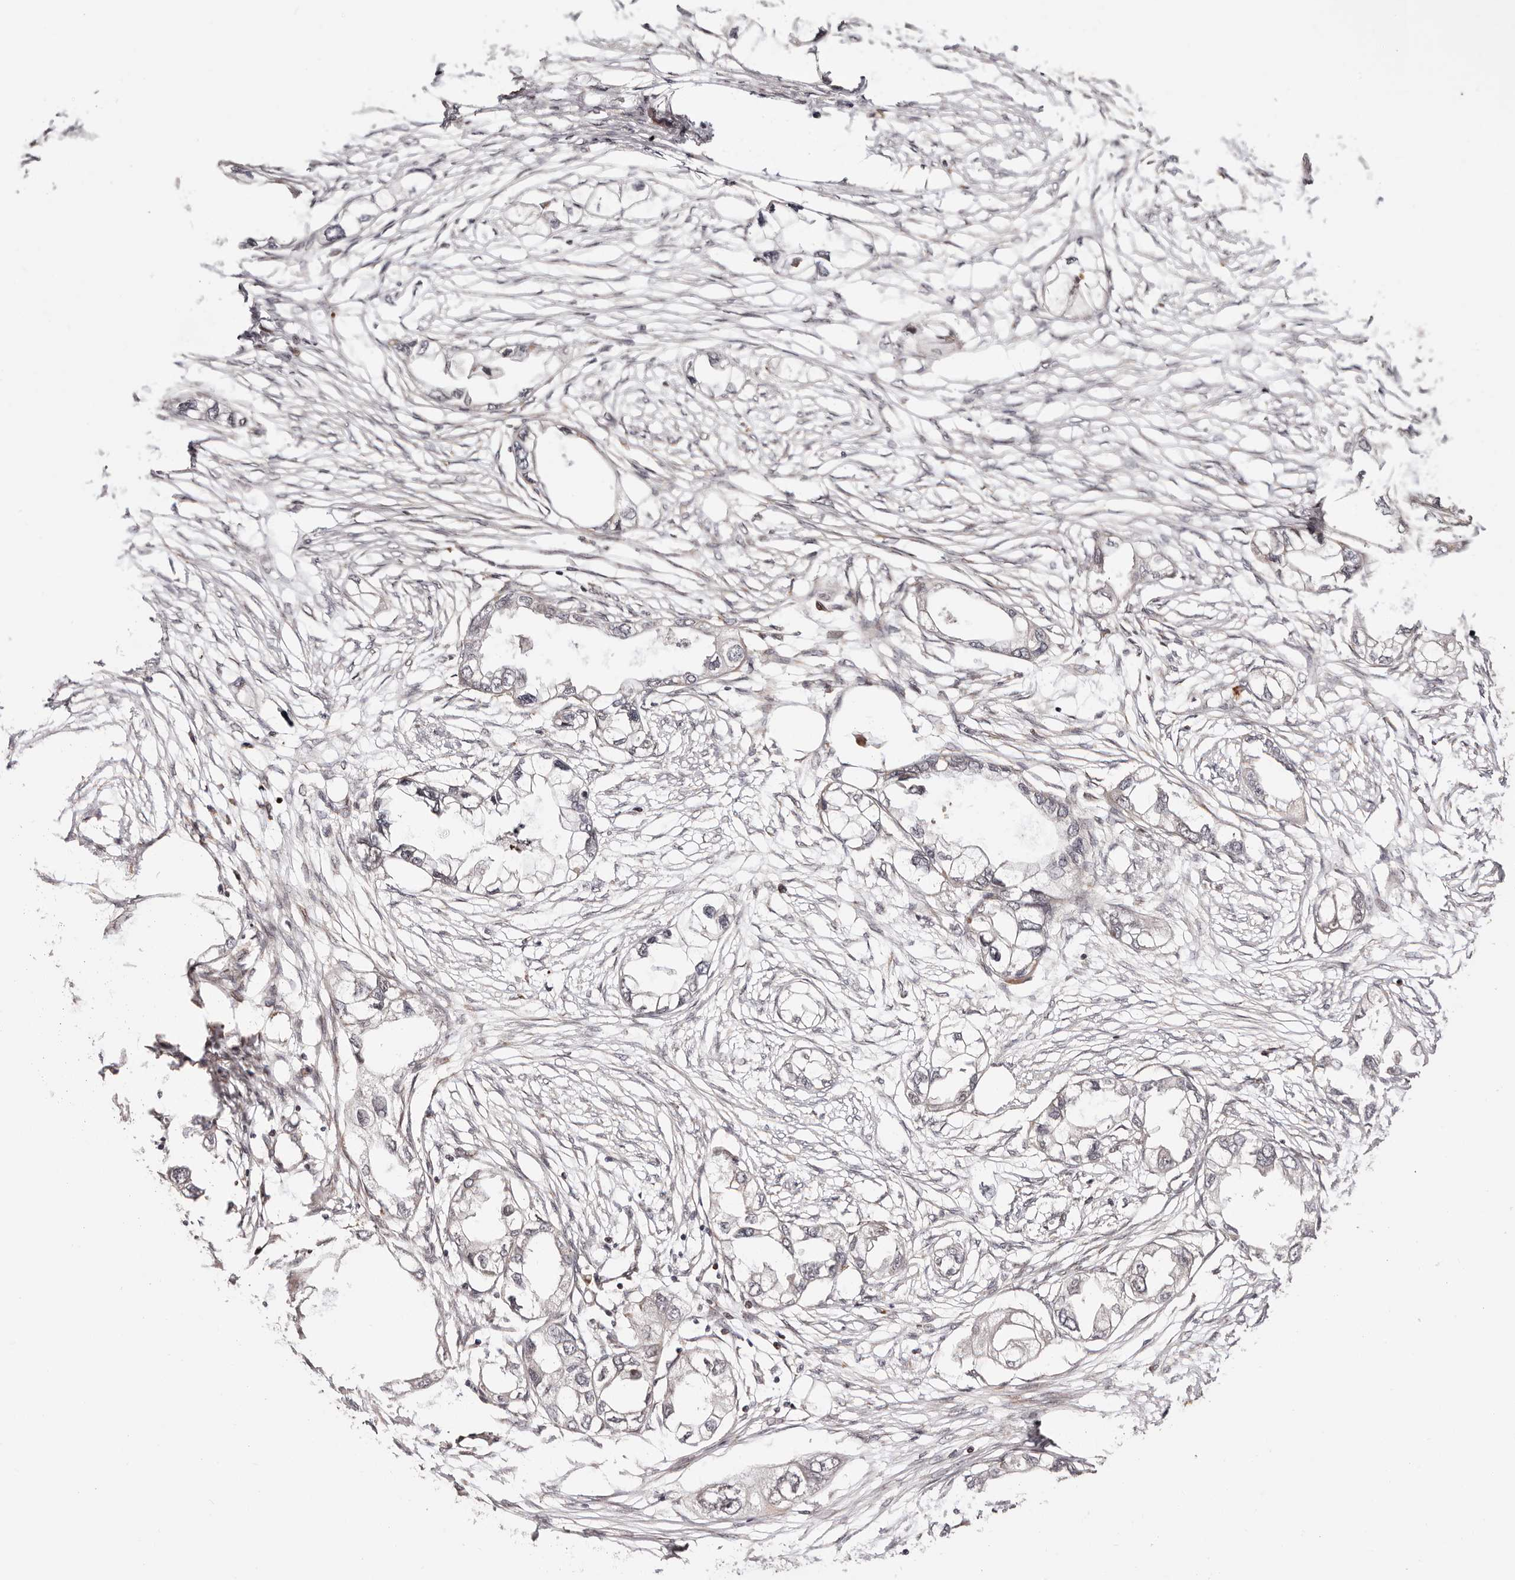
{"staining": {"intensity": "negative", "quantity": "none", "location": "none"}, "tissue": "endometrial cancer", "cell_type": "Tumor cells", "image_type": "cancer", "snomed": [{"axis": "morphology", "description": "Adenocarcinoma, NOS"}, {"axis": "morphology", "description": "Adenocarcinoma, metastatic, NOS"}, {"axis": "topography", "description": "Adipose tissue"}, {"axis": "topography", "description": "Endometrium"}], "caption": "Tumor cells are negative for brown protein staining in endometrial cancer.", "gene": "HIVEP3", "patient": {"sex": "female", "age": 67}}